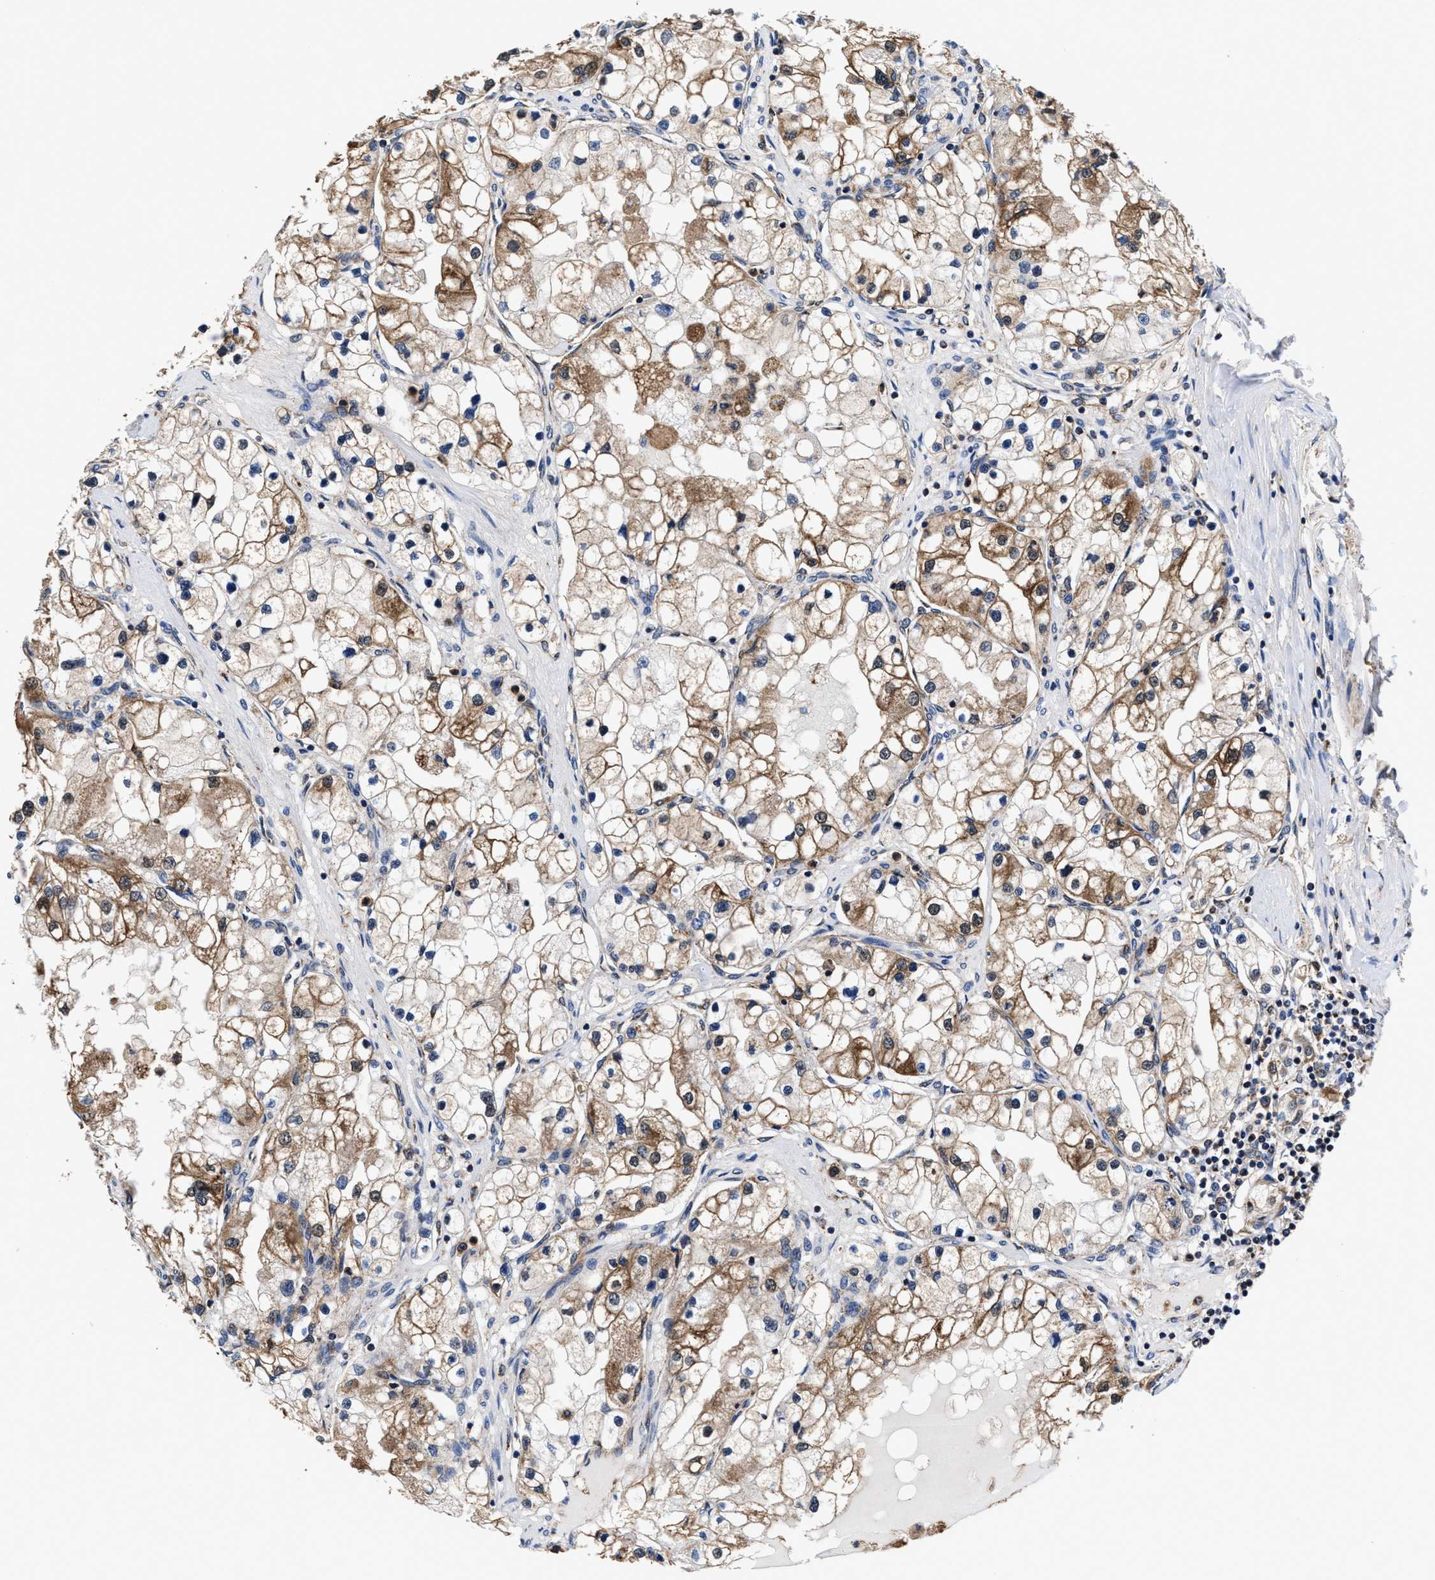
{"staining": {"intensity": "moderate", "quantity": ">75%", "location": "cytoplasmic/membranous"}, "tissue": "renal cancer", "cell_type": "Tumor cells", "image_type": "cancer", "snomed": [{"axis": "morphology", "description": "Adenocarcinoma, NOS"}, {"axis": "topography", "description": "Kidney"}], "caption": "Immunohistochemical staining of adenocarcinoma (renal) exhibits medium levels of moderate cytoplasmic/membranous protein staining in about >75% of tumor cells.", "gene": "ACLY", "patient": {"sex": "male", "age": 68}}